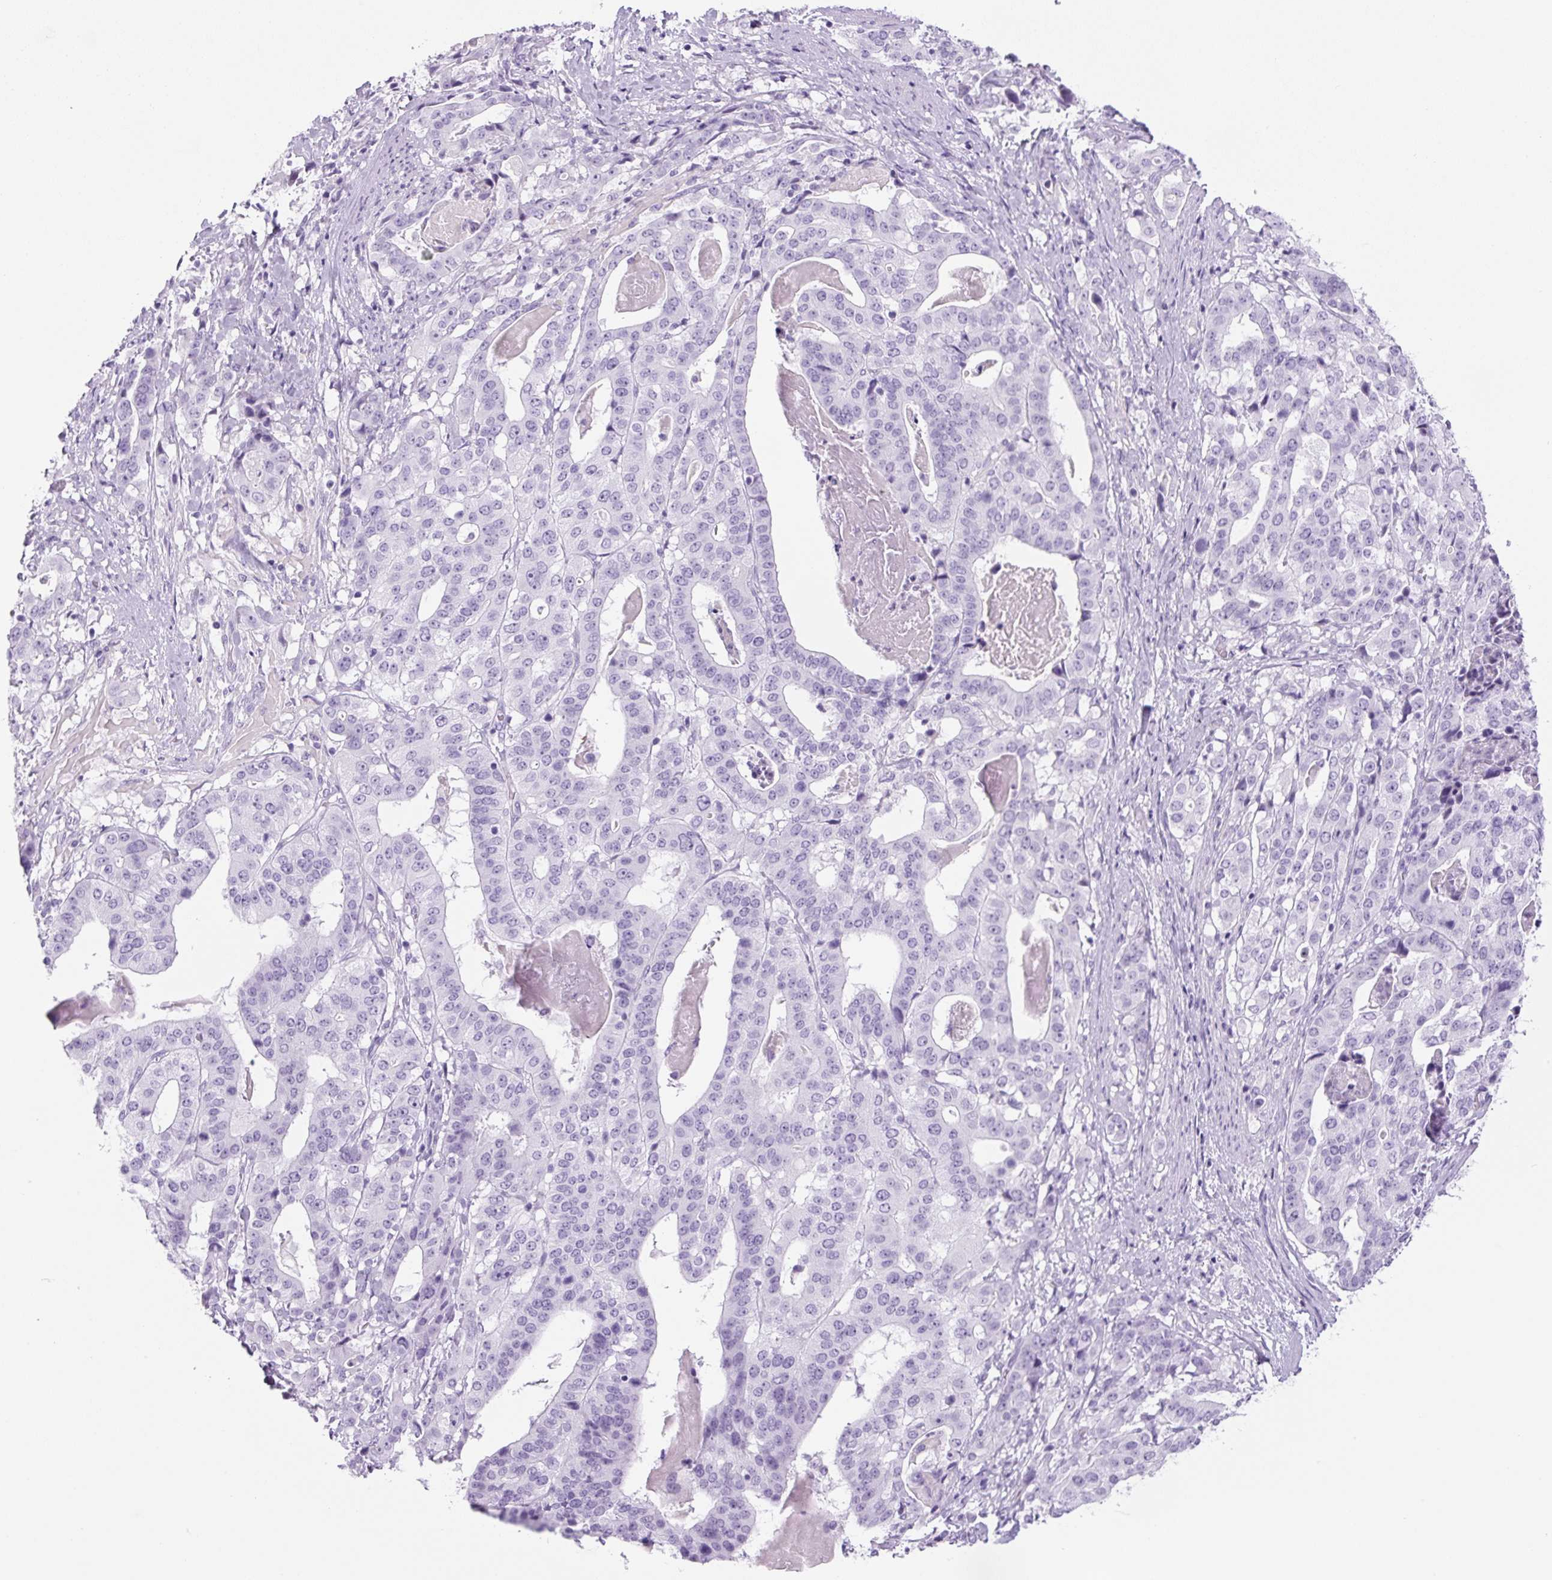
{"staining": {"intensity": "negative", "quantity": "none", "location": "none"}, "tissue": "stomach cancer", "cell_type": "Tumor cells", "image_type": "cancer", "snomed": [{"axis": "morphology", "description": "Adenocarcinoma, NOS"}, {"axis": "topography", "description": "Stomach"}], "caption": "This is a image of IHC staining of stomach cancer, which shows no positivity in tumor cells.", "gene": "PRRT1", "patient": {"sex": "male", "age": 48}}